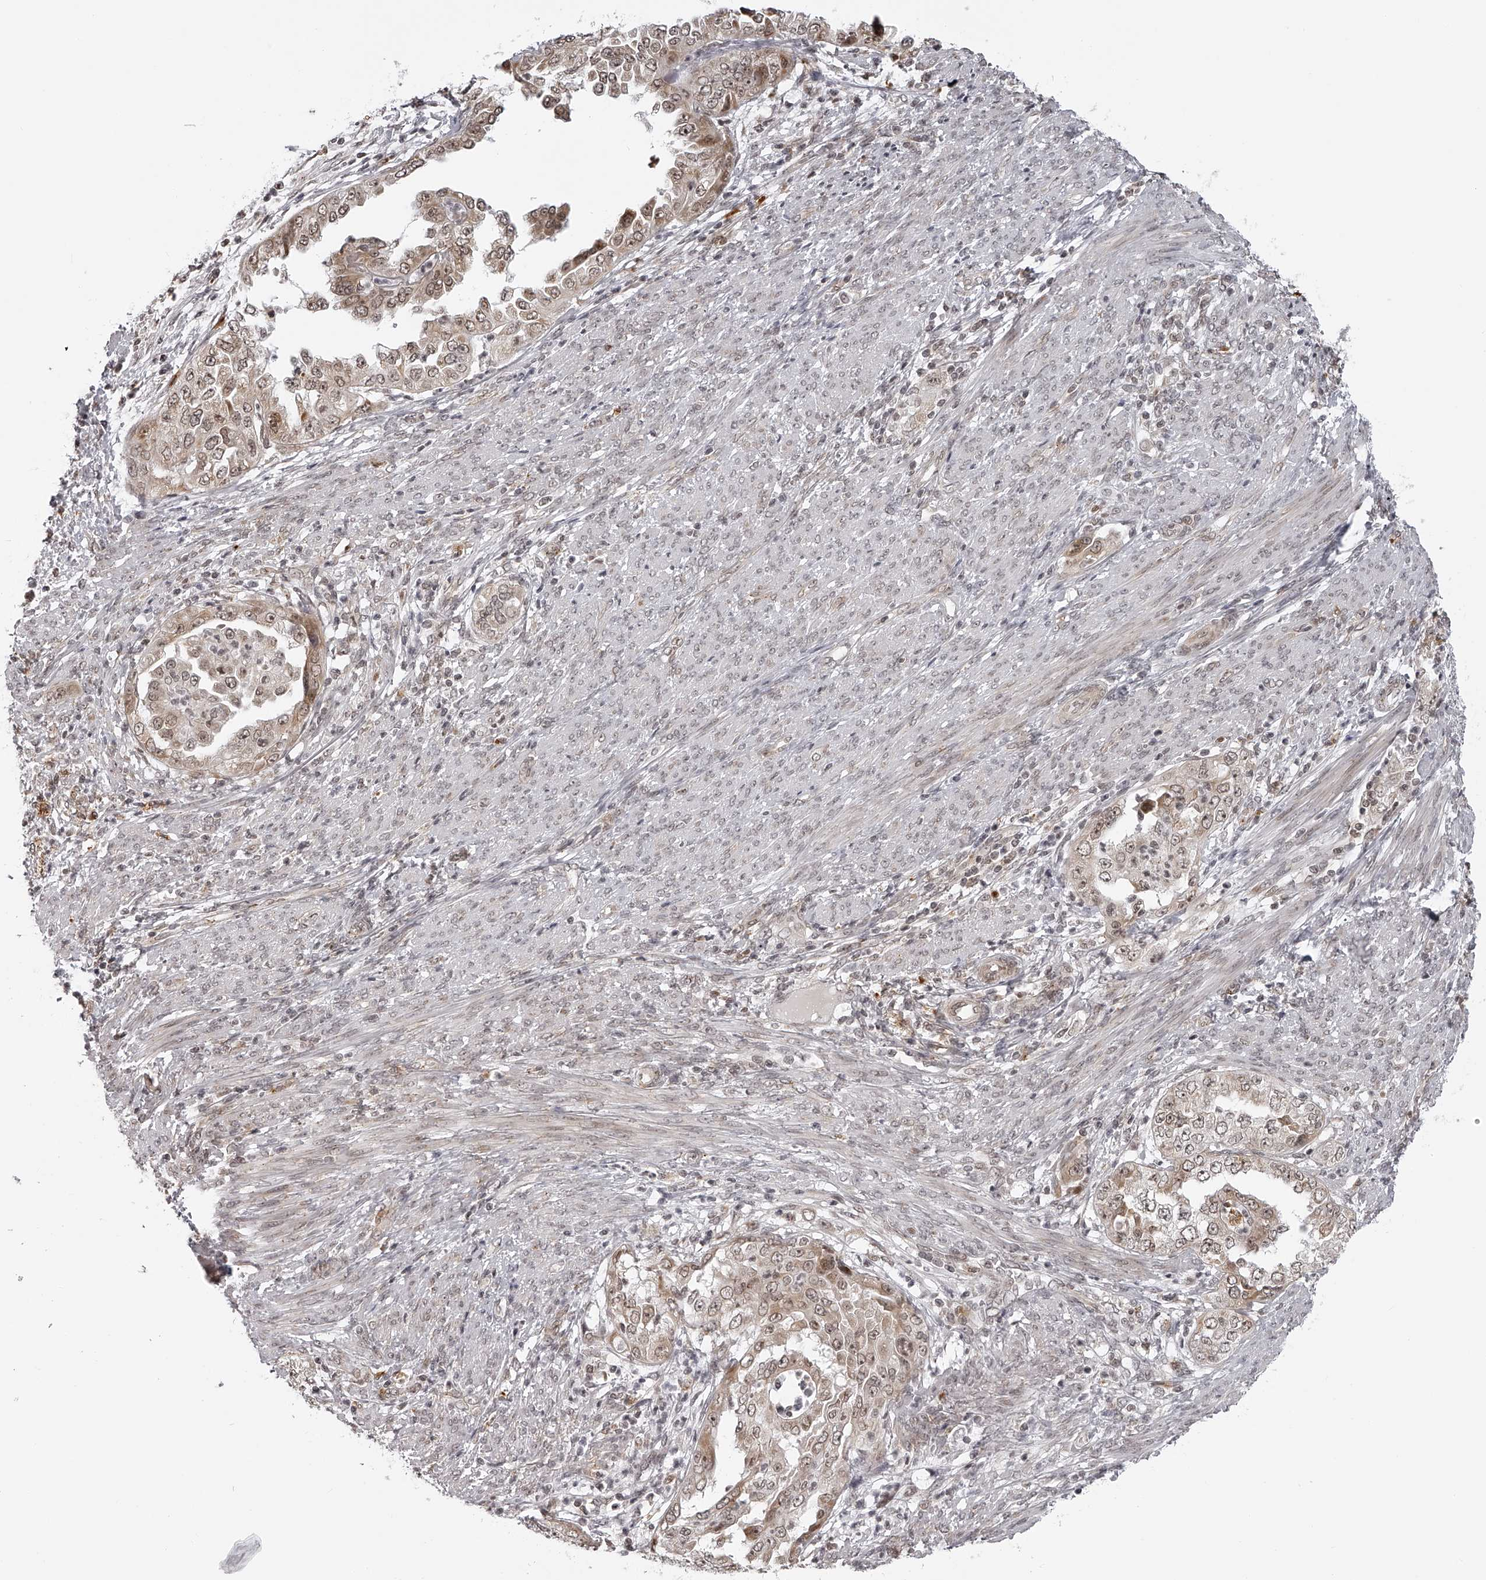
{"staining": {"intensity": "weak", "quantity": ">75%", "location": "cytoplasmic/membranous,nuclear"}, "tissue": "endometrial cancer", "cell_type": "Tumor cells", "image_type": "cancer", "snomed": [{"axis": "morphology", "description": "Adenocarcinoma, NOS"}, {"axis": "topography", "description": "Endometrium"}], "caption": "The immunohistochemical stain highlights weak cytoplasmic/membranous and nuclear positivity in tumor cells of adenocarcinoma (endometrial) tissue.", "gene": "ODF2L", "patient": {"sex": "female", "age": 85}}